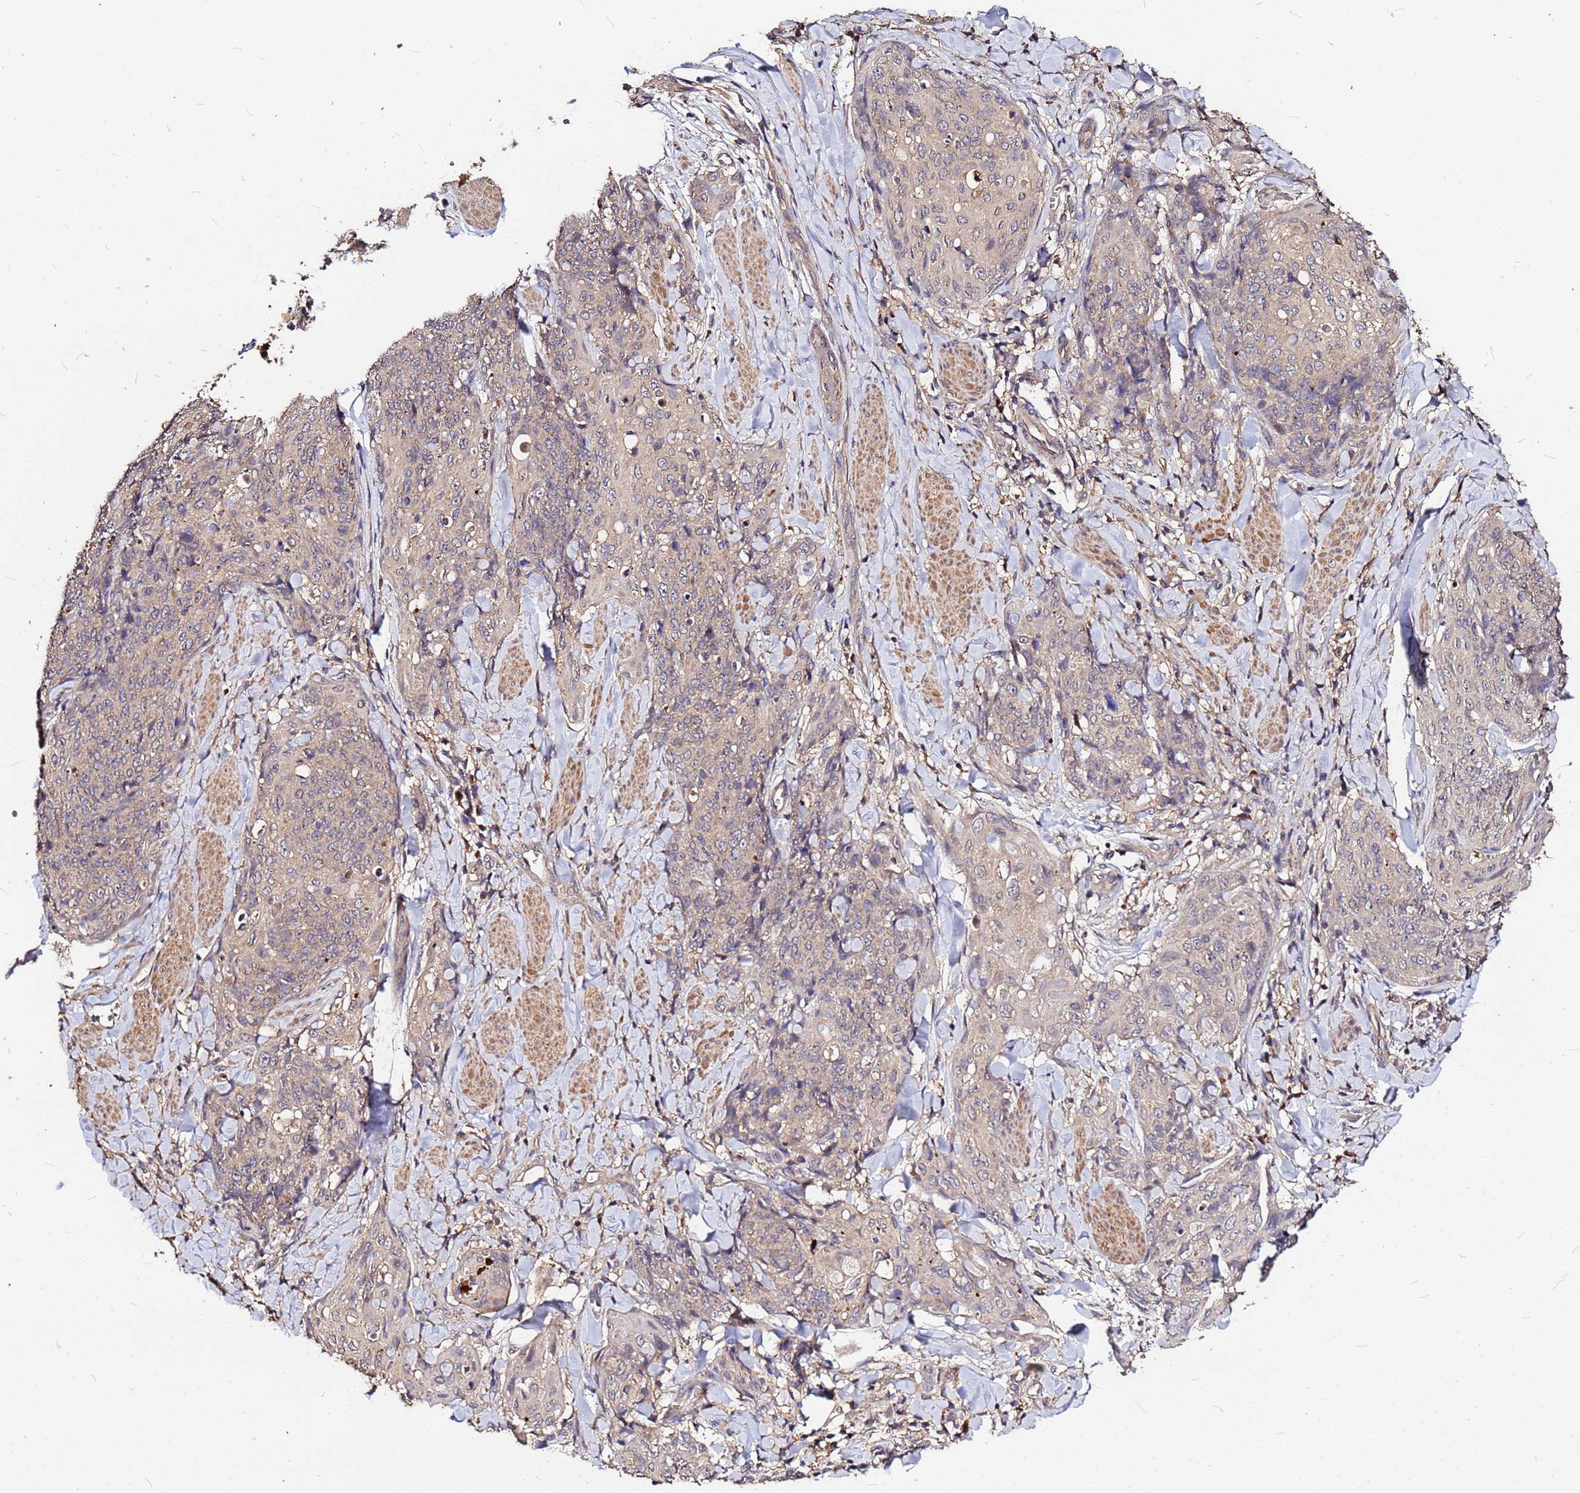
{"staining": {"intensity": "negative", "quantity": "none", "location": "none"}, "tissue": "skin cancer", "cell_type": "Tumor cells", "image_type": "cancer", "snomed": [{"axis": "morphology", "description": "Squamous cell carcinoma, NOS"}, {"axis": "topography", "description": "Skin"}, {"axis": "topography", "description": "Vulva"}], "caption": "Immunohistochemistry photomicrograph of skin cancer stained for a protein (brown), which exhibits no positivity in tumor cells.", "gene": "MTERF1", "patient": {"sex": "female", "age": 85}}